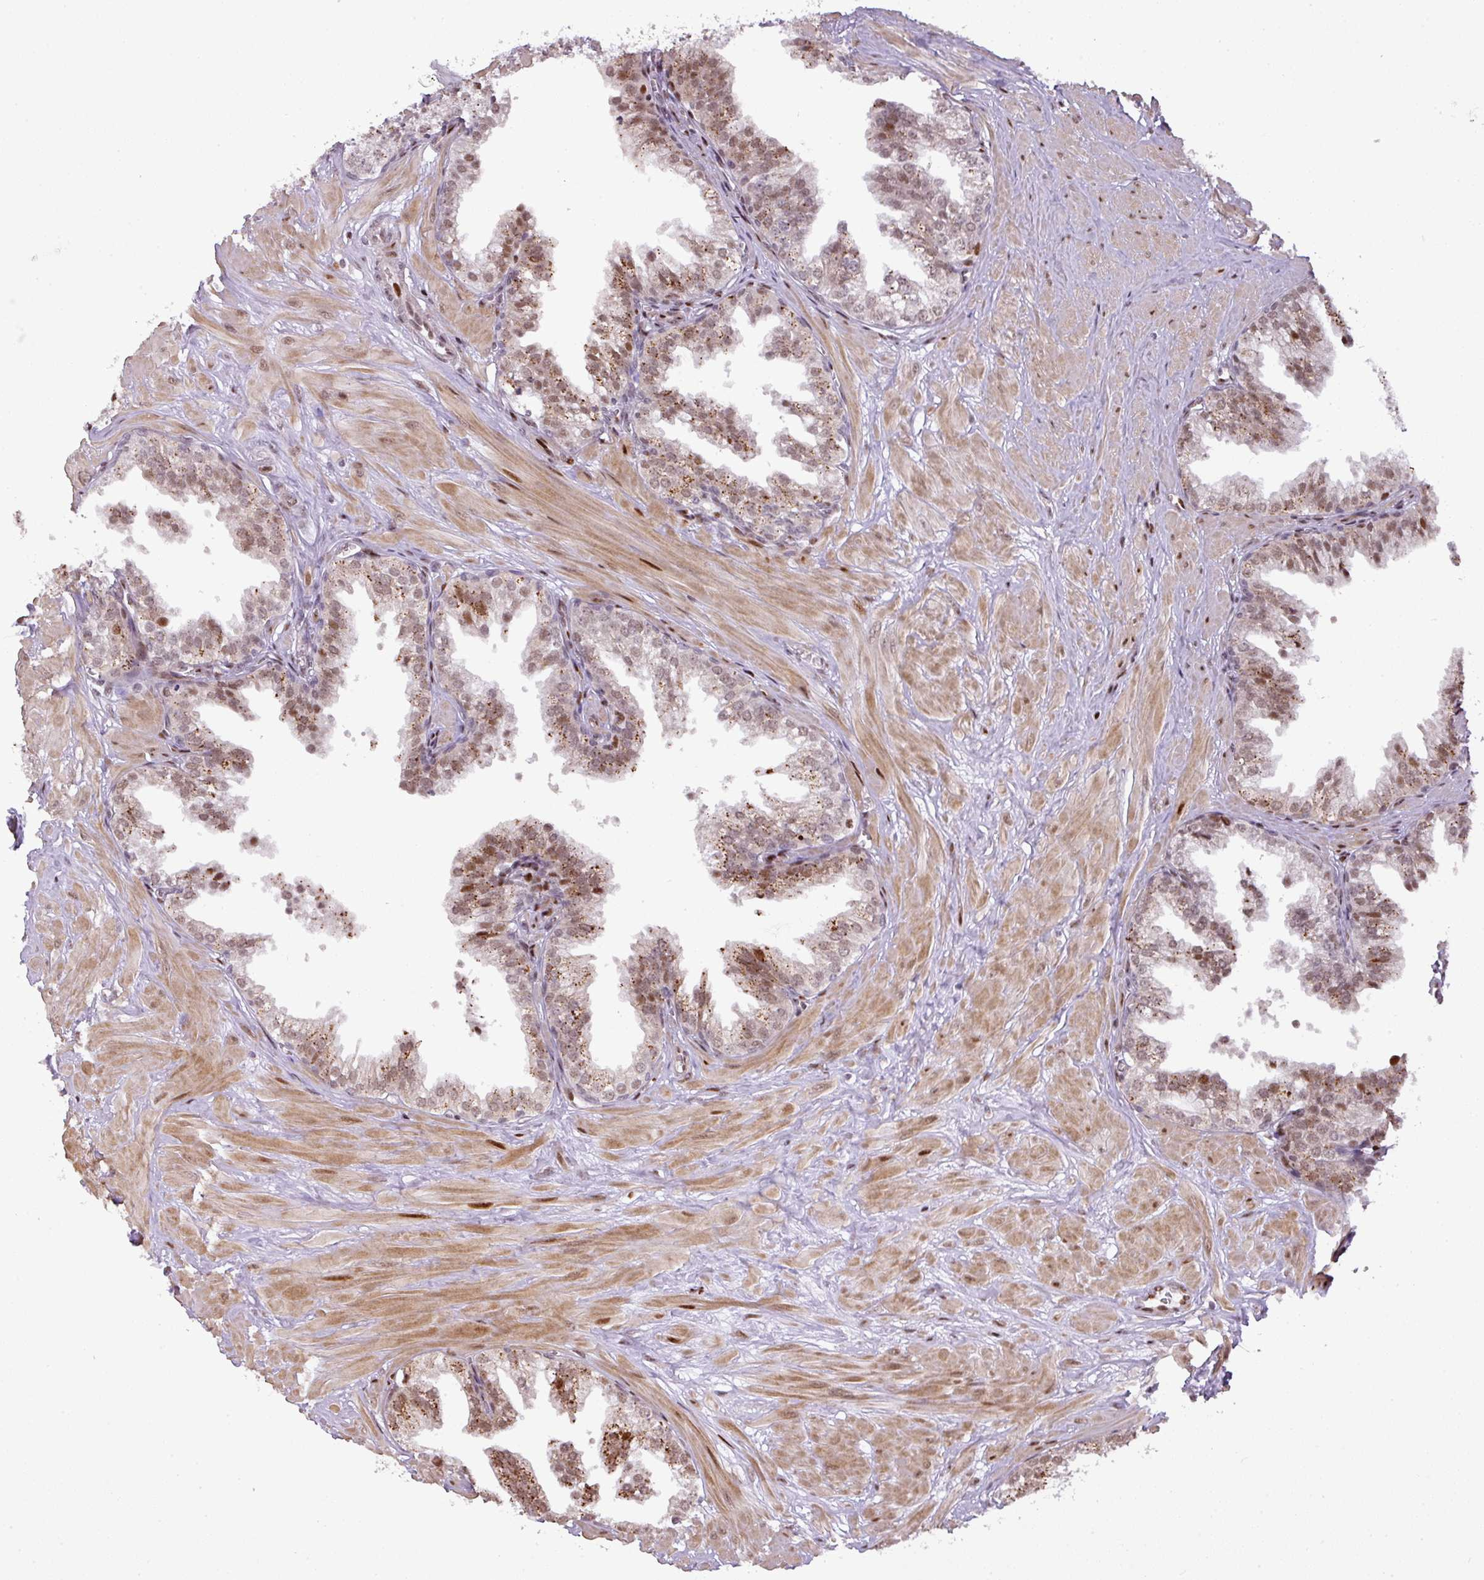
{"staining": {"intensity": "moderate", "quantity": ">75%", "location": "cytoplasmic/membranous,nuclear"}, "tissue": "prostate", "cell_type": "Glandular cells", "image_type": "normal", "snomed": [{"axis": "morphology", "description": "Normal tissue, NOS"}, {"axis": "topography", "description": "Prostate"}, {"axis": "topography", "description": "Peripheral nerve tissue"}], "caption": "Human prostate stained with a brown dye demonstrates moderate cytoplasmic/membranous,nuclear positive positivity in about >75% of glandular cells.", "gene": "MYSM1", "patient": {"sex": "male", "age": 55}}